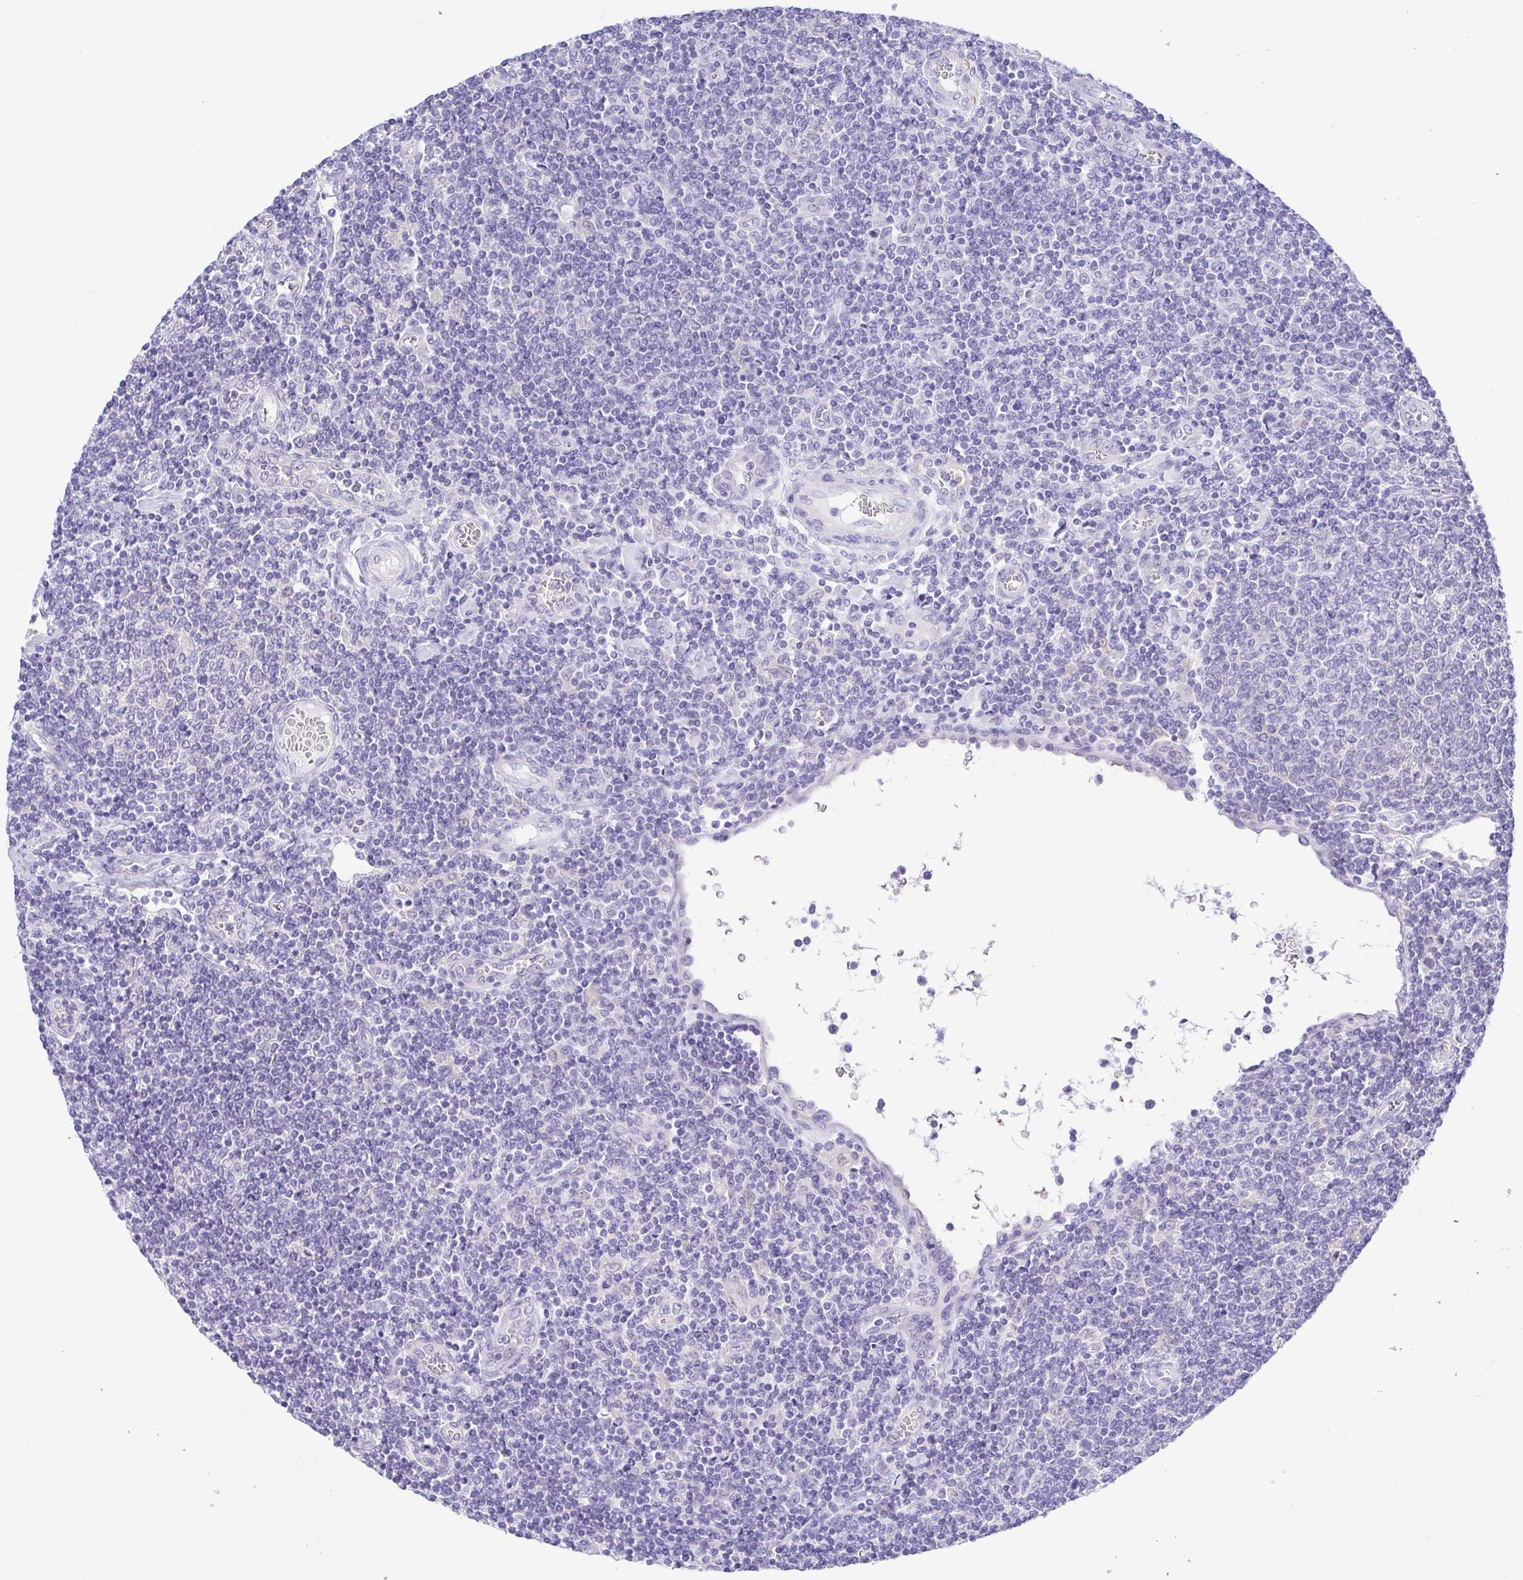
{"staining": {"intensity": "negative", "quantity": "none", "location": "none"}, "tissue": "lymphoma", "cell_type": "Tumor cells", "image_type": "cancer", "snomed": [{"axis": "morphology", "description": "Malignant lymphoma, non-Hodgkin's type, Low grade"}, {"axis": "topography", "description": "Lymph node"}], "caption": "DAB (3,3'-diaminobenzidine) immunohistochemical staining of human lymphoma reveals no significant expression in tumor cells.", "gene": "EPB42", "patient": {"sex": "male", "age": 52}}